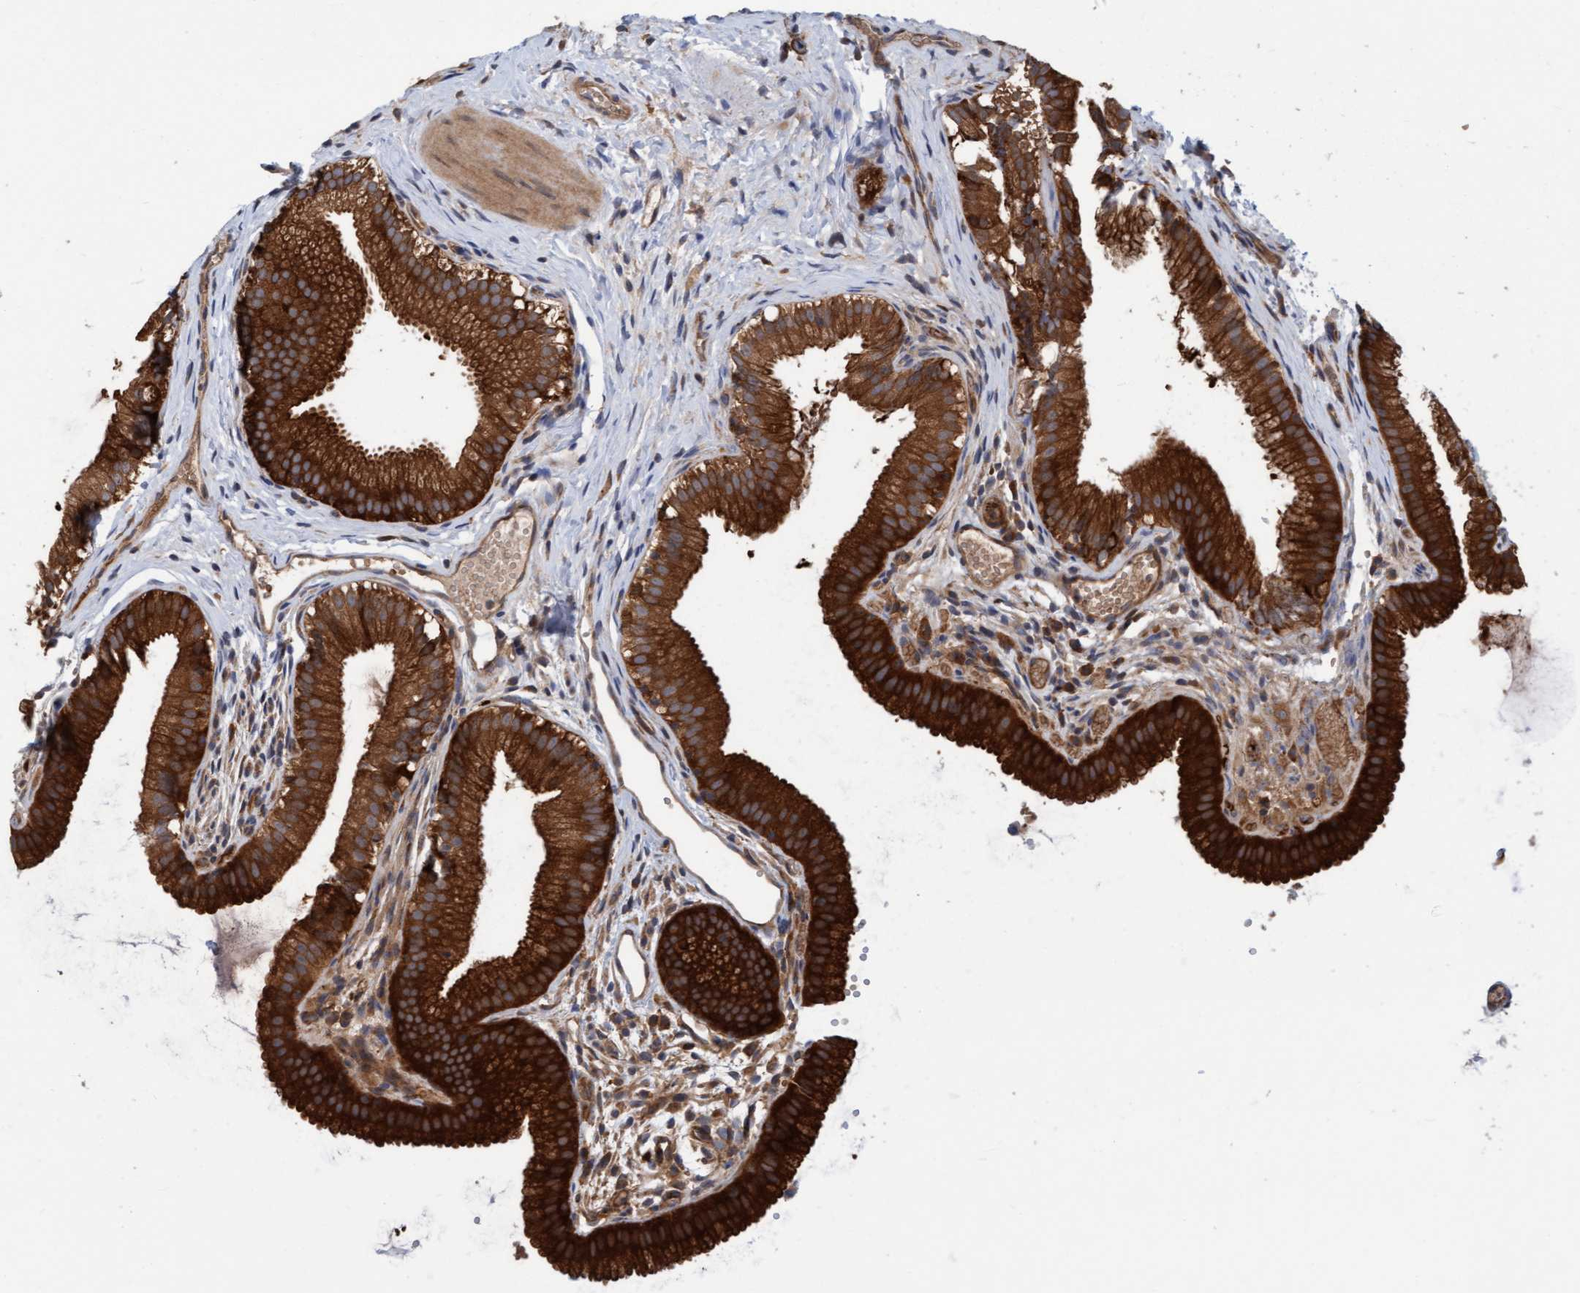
{"staining": {"intensity": "strong", "quantity": ">75%", "location": "cytoplasmic/membranous"}, "tissue": "gallbladder", "cell_type": "Glandular cells", "image_type": "normal", "snomed": [{"axis": "morphology", "description": "Normal tissue, NOS"}, {"axis": "topography", "description": "Gallbladder"}], "caption": "Gallbladder stained with DAB (3,3'-diaminobenzidine) immunohistochemistry shows high levels of strong cytoplasmic/membranous staining in approximately >75% of glandular cells.", "gene": "KIAA0753", "patient": {"sex": "female", "age": 26}}